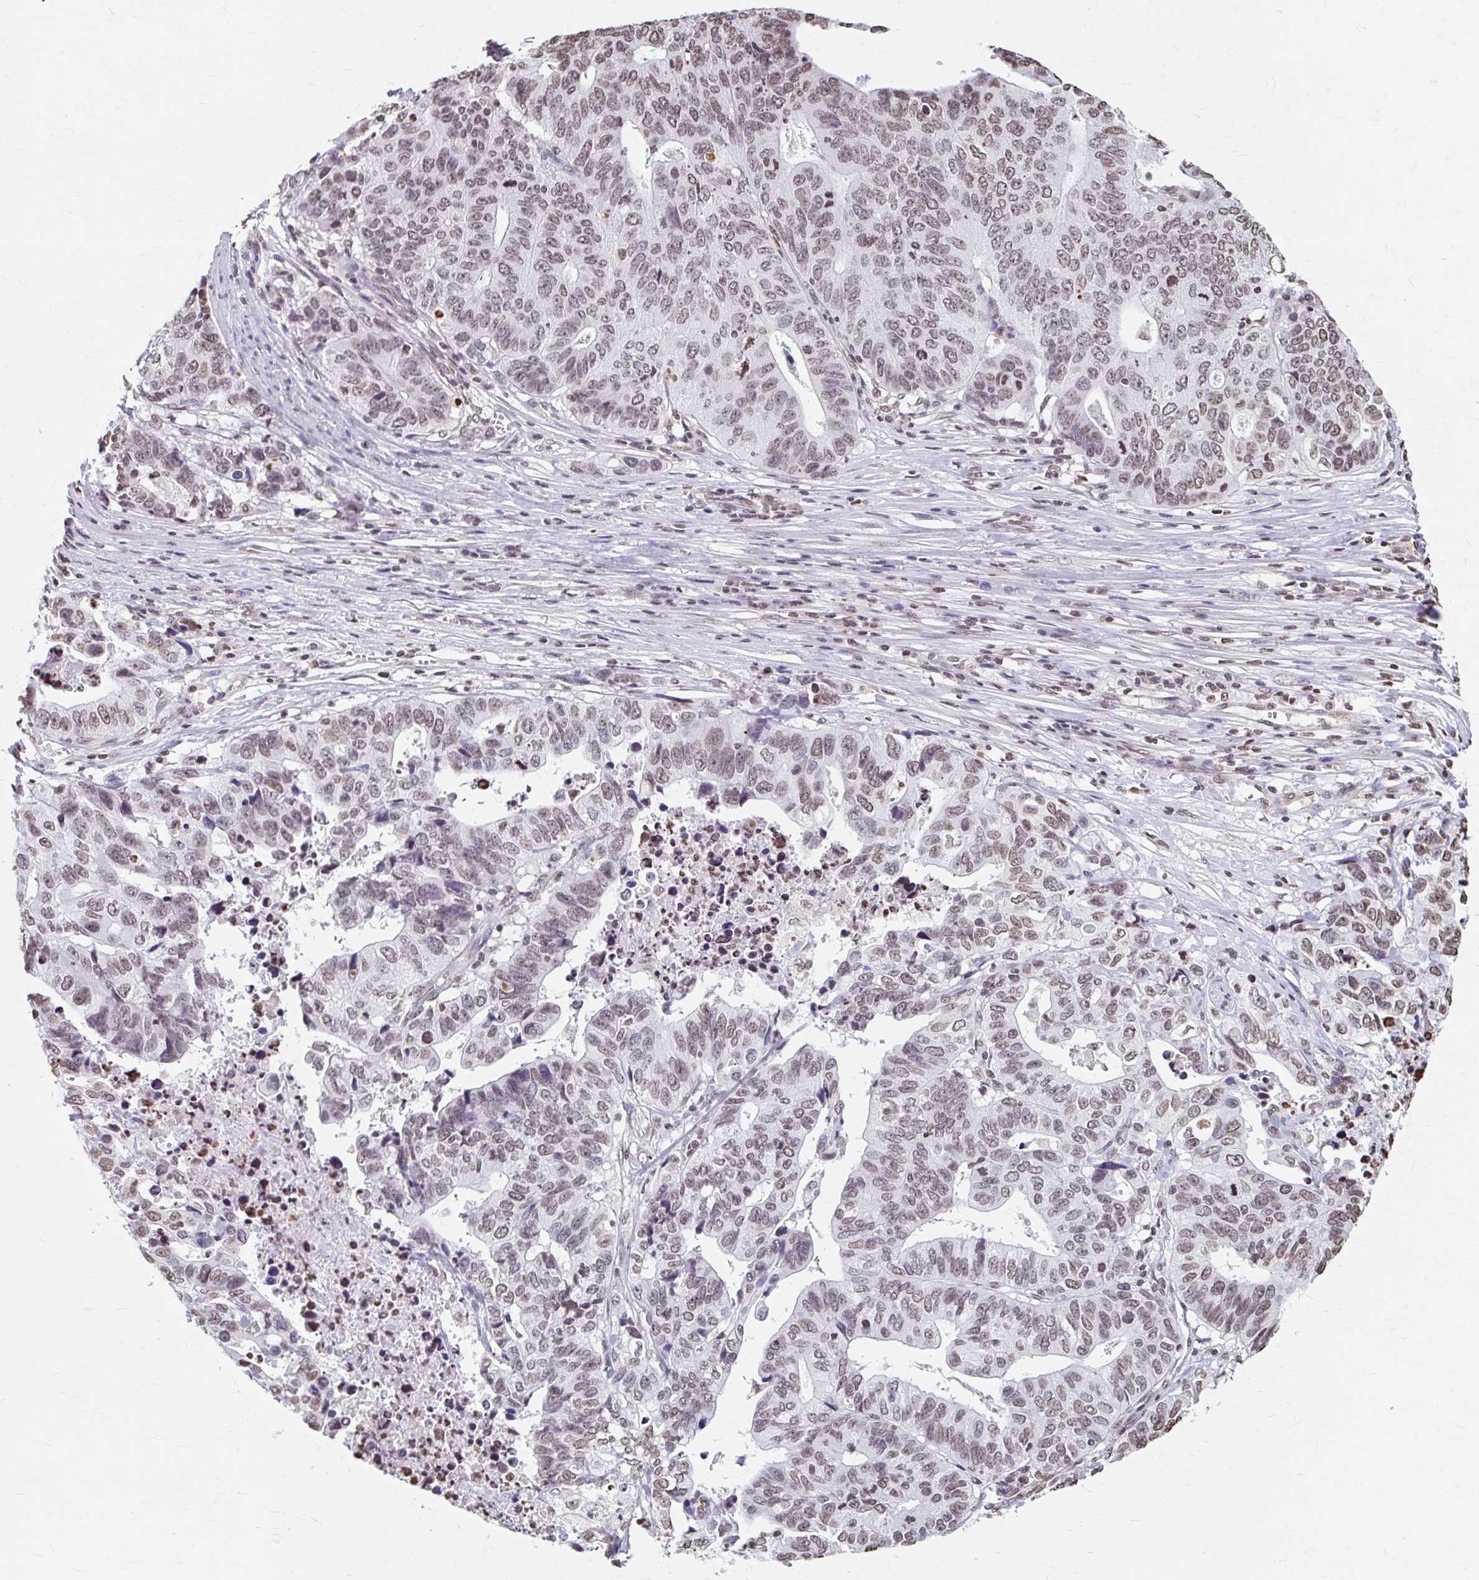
{"staining": {"intensity": "moderate", "quantity": "25%-75%", "location": "nuclear"}, "tissue": "stomach cancer", "cell_type": "Tumor cells", "image_type": "cancer", "snomed": [{"axis": "morphology", "description": "Adenocarcinoma, NOS"}, {"axis": "topography", "description": "Stomach, upper"}], "caption": "Stomach cancer (adenocarcinoma) tissue reveals moderate nuclear staining in about 25%-75% of tumor cells The protein is shown in brown color, while the nuclei are stained blue.", "gene": "ORC3", "patient": {"sex": "female", "age": 67}}